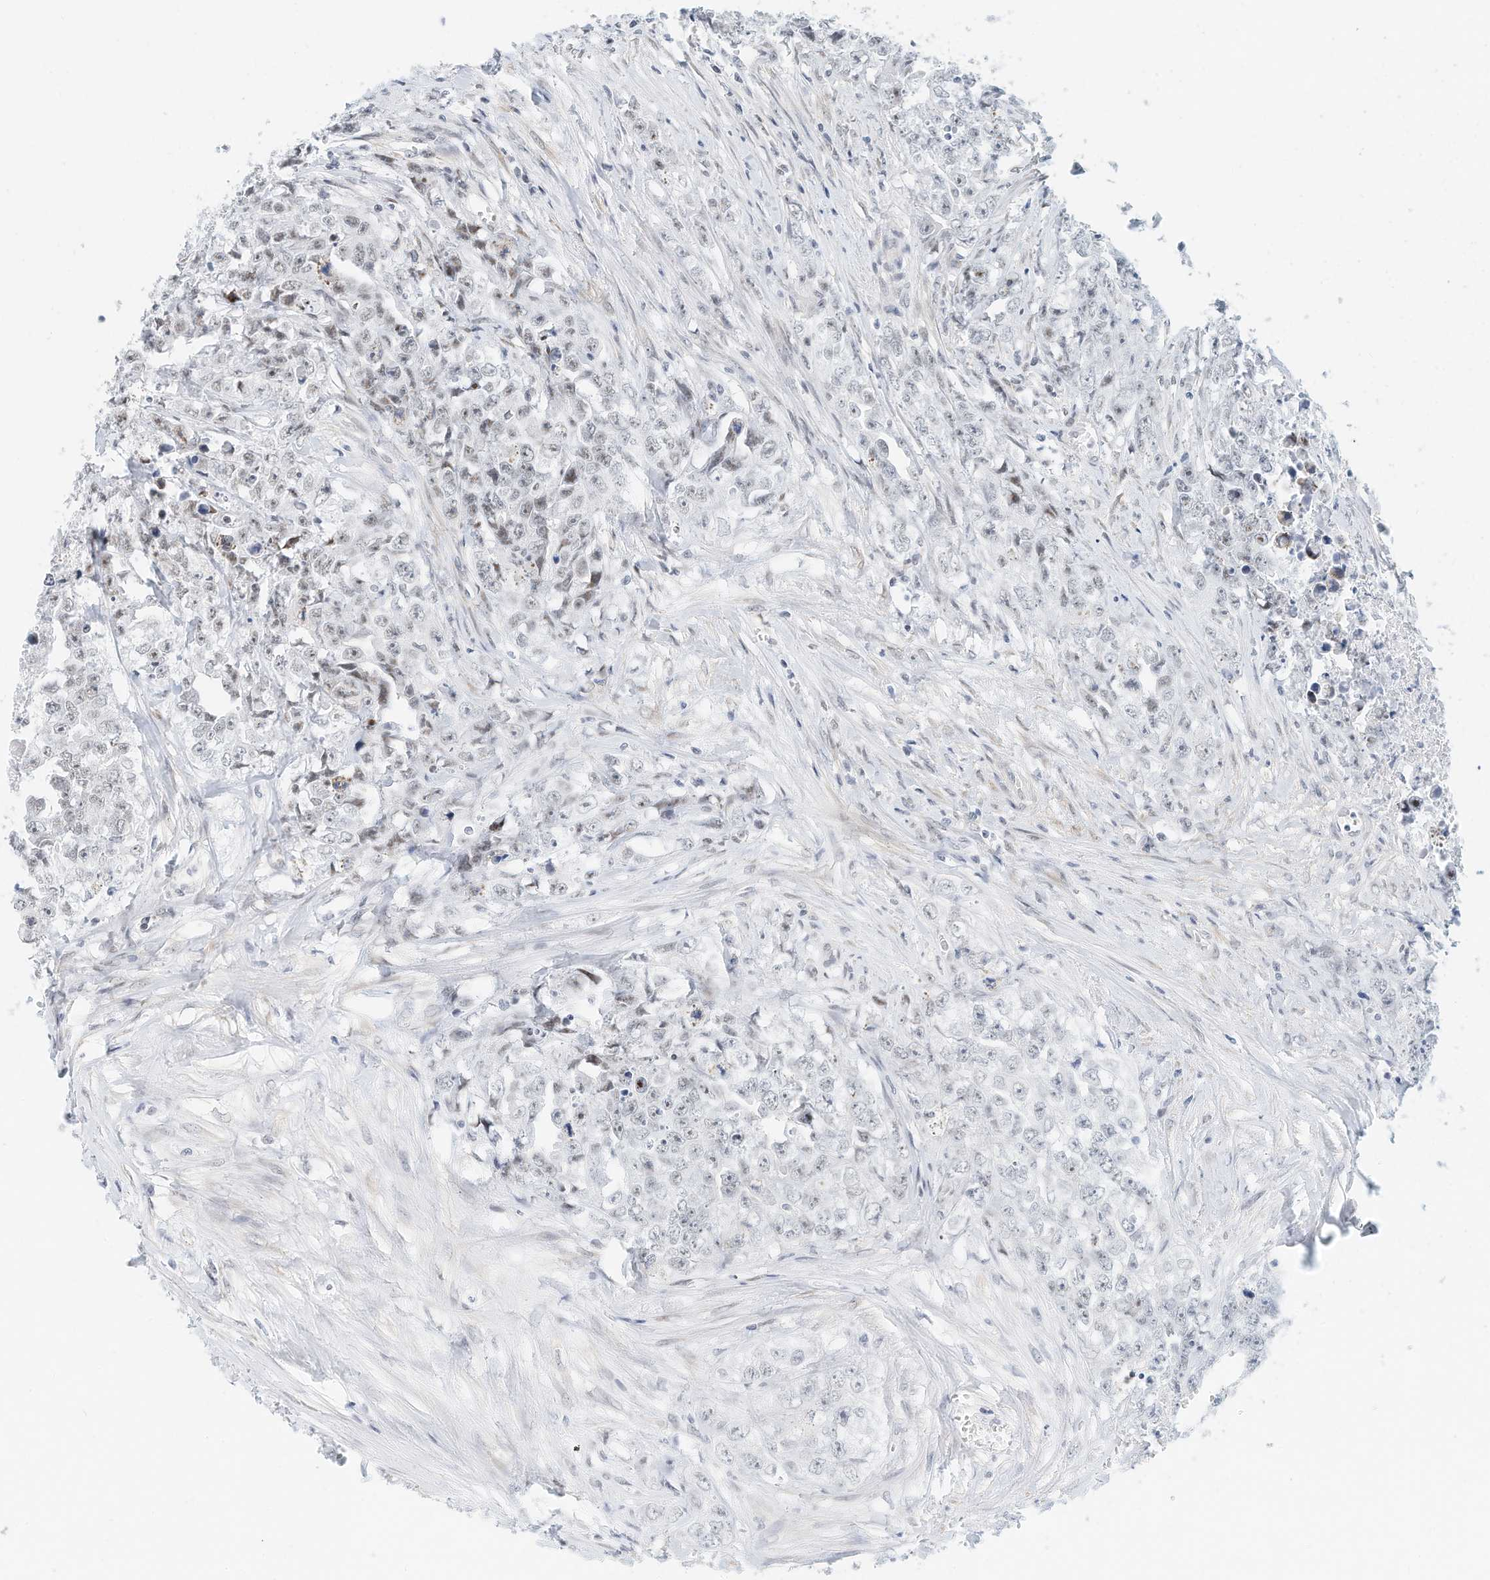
{"staining": {"intensity": "negative", "quantity": "none", "location": "none"}, "tissue": "testis cancer", "cell_type": "Tumor cells", "image_type": "cancer", "snomed": [{"axis": "morphology", "description": "Seminoma, NOS"}, {"axis": "morphology", "description": "Carcinoma, Embryonal, NOS"}, {"axis": "topography", "description": "Testis"}], "caption": "This photomicrograph is of embryonal carcinoma (testis) stained with immunohistochemistry to label a protein in brown with the nuclei are counter-stained blue. There is no positivity in tumor cells.", "gene": "ARHGAP28", "patient": {"sex": "male", "age": 43}}